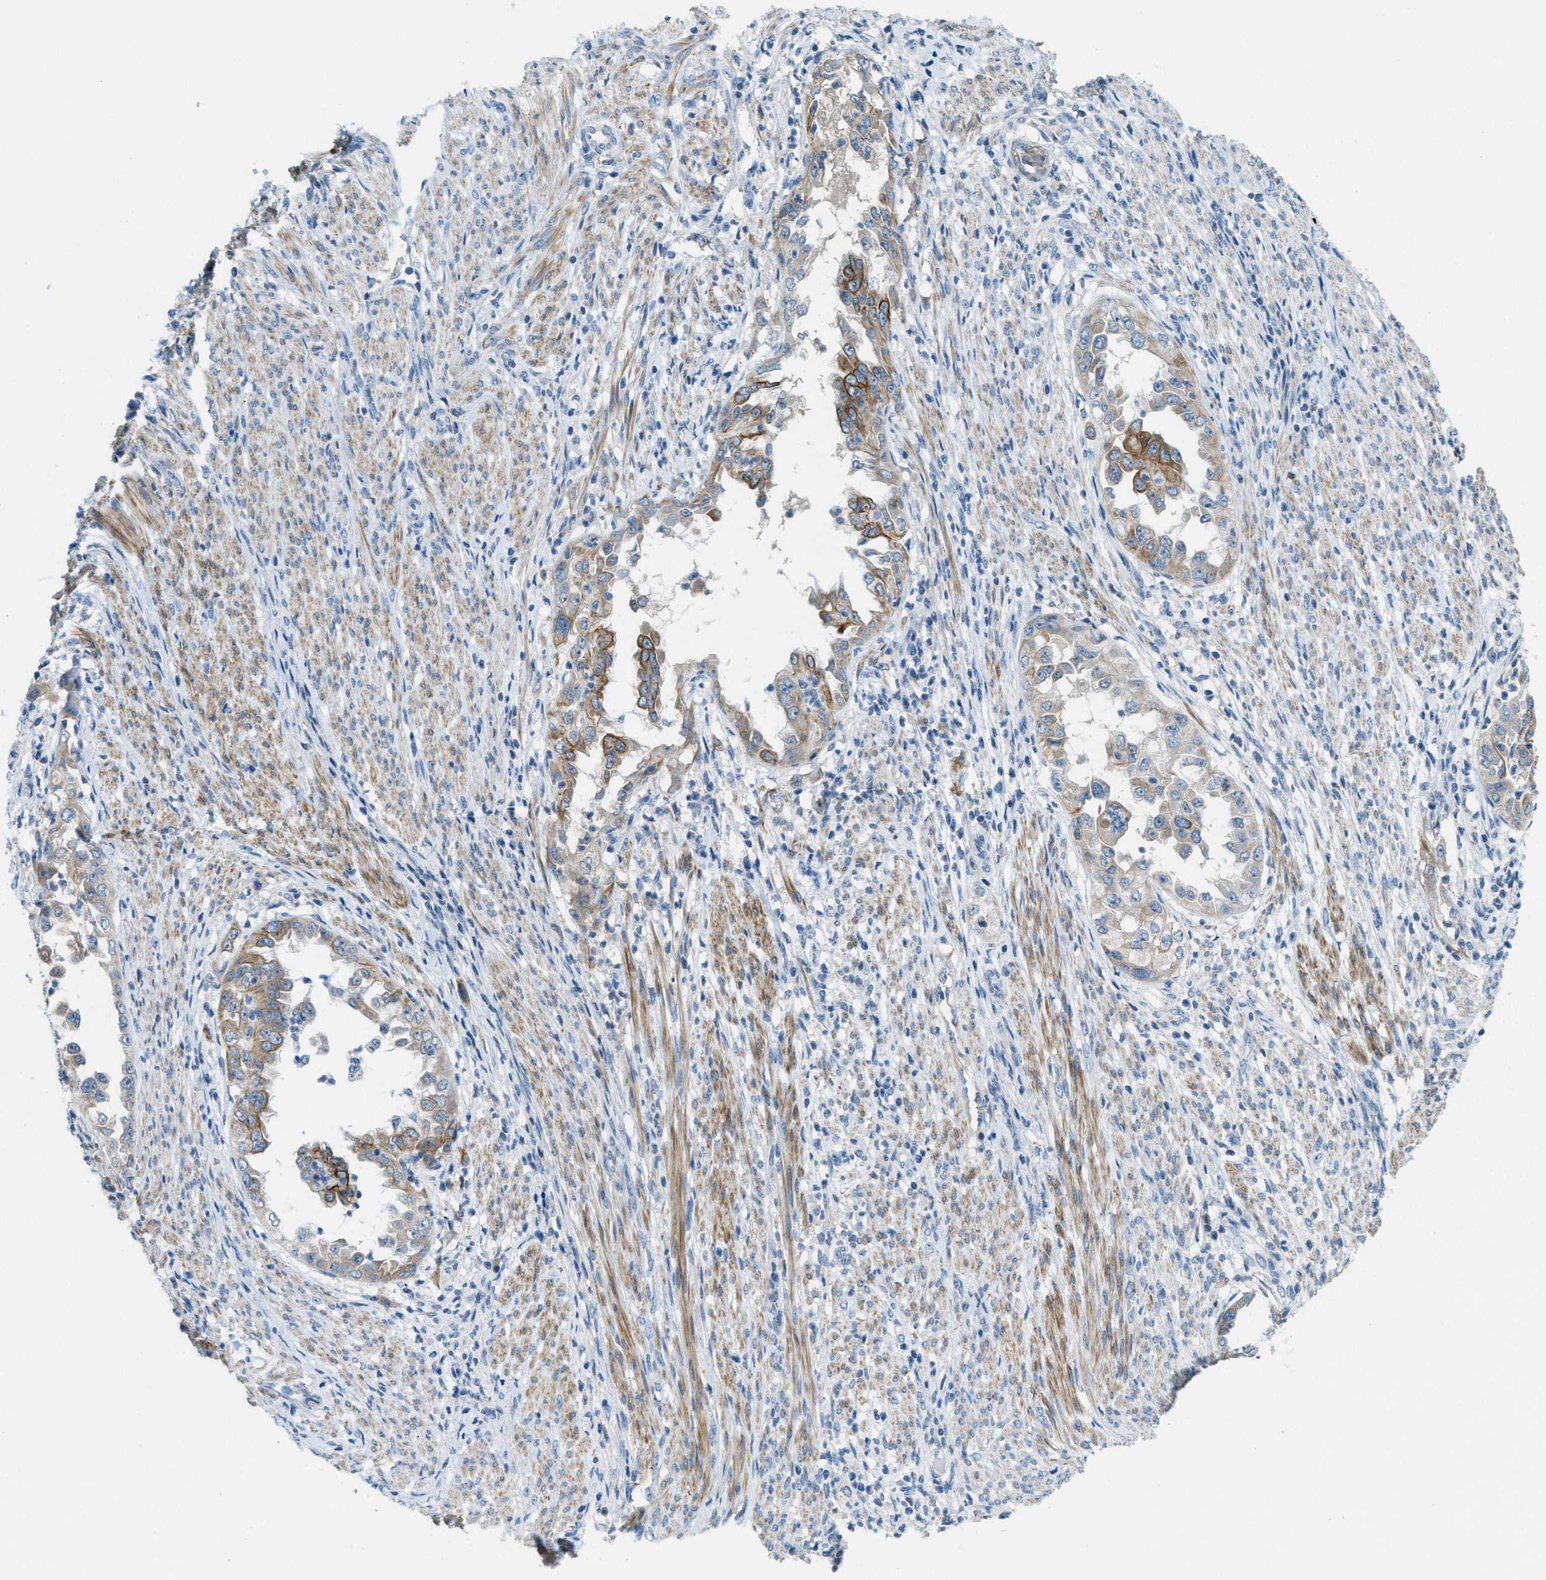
{"staining": {"intensity": "moderate", "quantity": "<25%", "location": "cytoplasmic/membranous"}, "tissue": "endometrial cancer", "cell_type": "Tumor cells", "image_type": "cancer", "snomed": [{"axis": "morphology", "description": "Adenocarcinoma, NOS"}, {"axis": "topography", "description": "Endometrium"}], "caption": "IHC (DAB (3,3'-diaminobenzidine)) staining of adenocarcinoma (endometrial) reveals moderate cytoplasmic/membranous protein staining in approximately <25% of tumor cells. (Brightfield microscopy of DAB IHC at high magnification).", "gene": "KLHL8", "patient": {"sex": "female", "age": 85}}